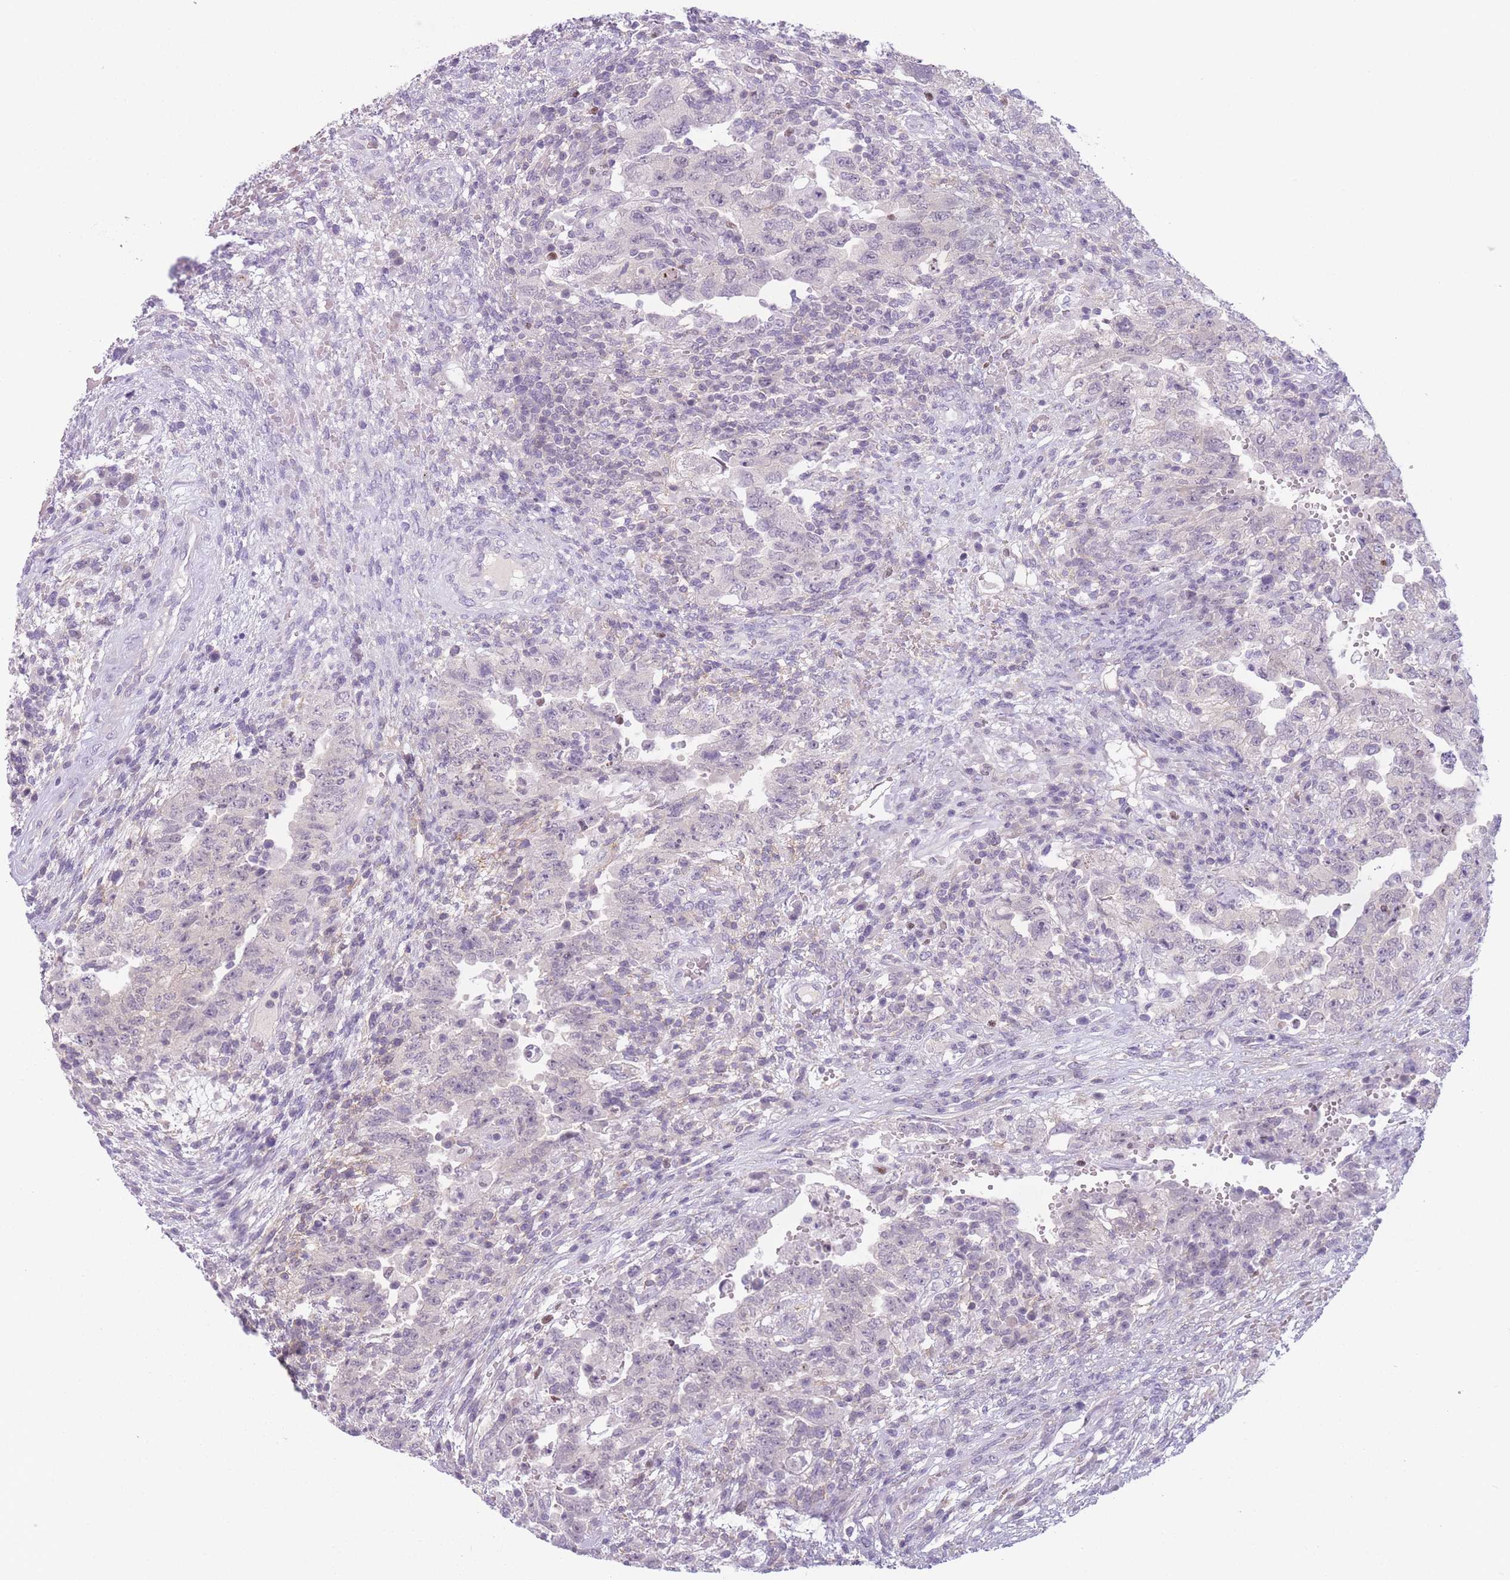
{"staining": {"intensity": "negative", "quantity": "none", "location": "none"}, "tissue": "testis cancer", "cell_type": "Tumor cells", "image_type": "cancer", "snomed": [{"axis": "morphology", "description": "Carcinoma, Embryonal, NOS"}, {"axis": "topography", "description": "Testis"}], "caption": "The micrograph displays no significant positivity in tumor cells of testis cancer (embryonal carcinoma).", "gene": "ZNF439", "patient": {"sex": "male", "age": 26}}